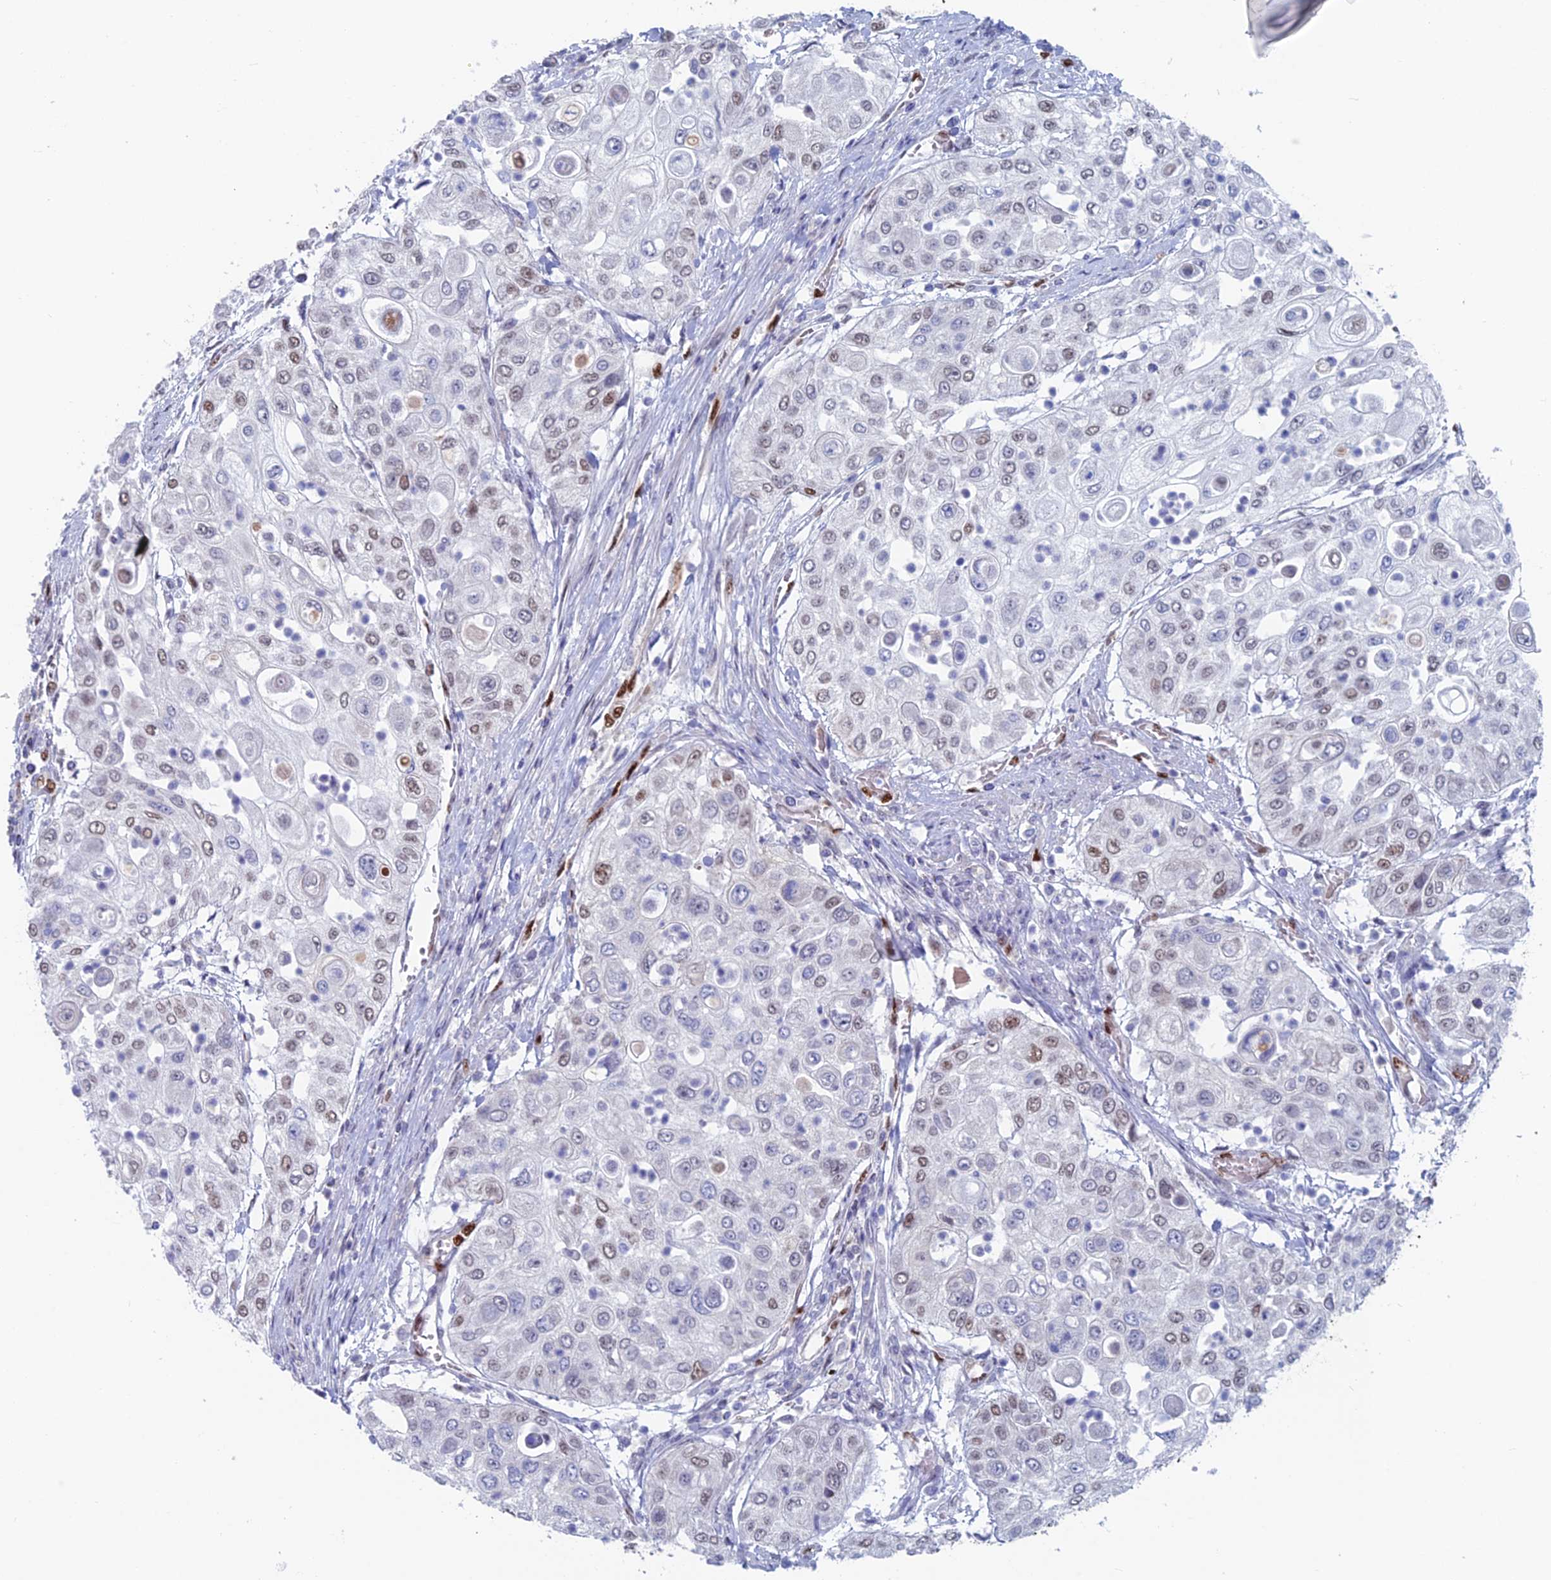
{"staining": {"intensity": "weak", "quantity": "25%-75%", "location": "nuclear"}, "tissue": "urothelial cancer", "cell_type": "Tumor cells", "image_type": "cancer", "snomed": [{"axis": "morphology", "description": "Urothelial carcinoma, High grade"}, {"axis": "topography", "description": "Urinary bladder"}], "caption": "A photomicrograph showing weak nuclear positivity in approximately 25%-75% of tumor cells in high-grade urothelial carcinoma, as visualized by brown immunohistochemical staining.", "gene": "NOL4L", "patient": {"sex": "female", "age": 79}}